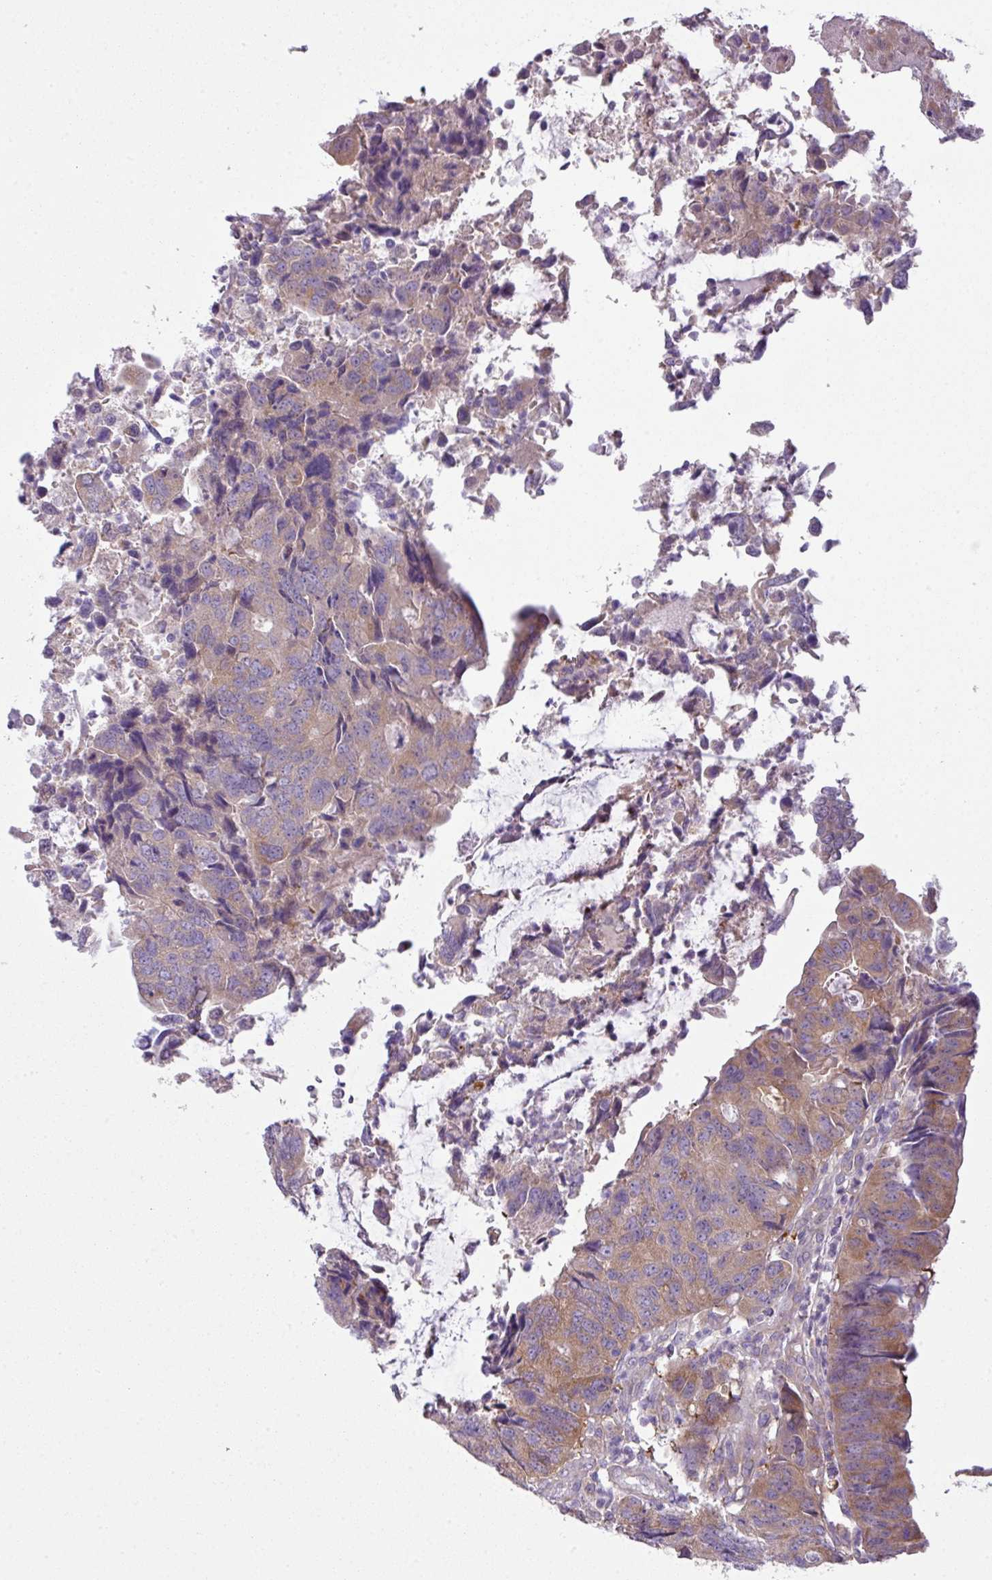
{"staining": {"intensity": "moderate", "quantity": "25%-75%", "location": "cytoplasmic/membranous"}, "tissue": "colorectal cancer", "cell_type": "Tumor cells", "image_type": "cancer", "snomed": [{"axis": "morphology", "description": "Adenocarcinoma, NOS"}, {"axis": "topography", "description": "Colon"}], "caption": "Protein staining exhibits moderate cytoplasmic/membranous staining in approximately 25%-75% of tumor cells in adenocarcinoma (colorectal).", "gene": "CAMK2B", "patient": {"sex": "female", "age": 67}}